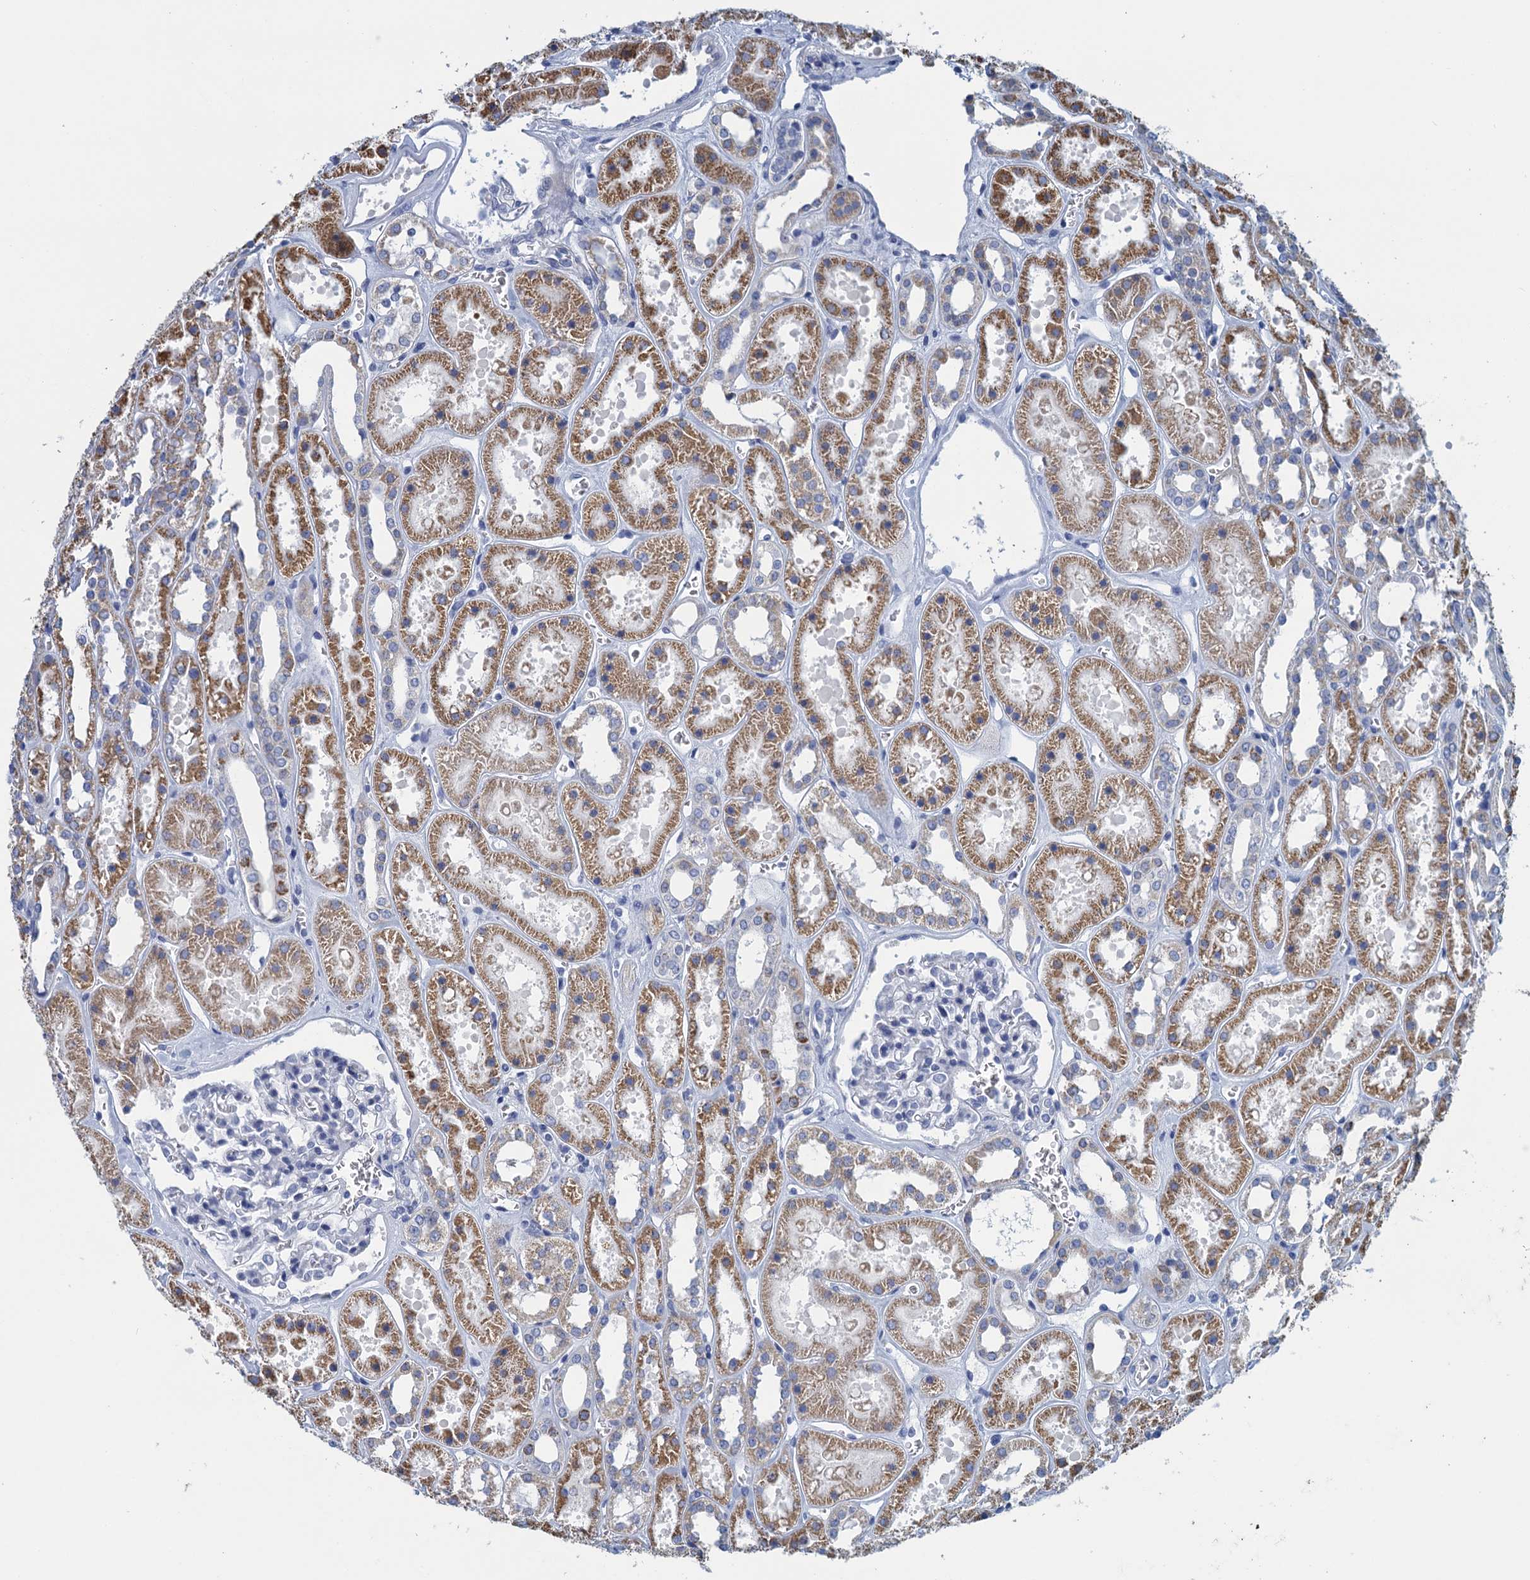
{"staining": {"intensity": "negative", "quantity": "none", "location": "none"}, "tissue": "kidney", "cell_type": "Cells in glomeruli", "image_type": "normal", "snomed": [{"axis": "morphology", "description": "Normal tissue, NOS"}, {"axis": "topography", "description": "Kidney"}], "caption": "Immunohistochemistry (IHC) histopathology image of benign kidney stained for a protein (brown), which shows no expression in cells in glomeruli.", "gene": "SCEL", "patient": {"sex": "female", "age": 41}}